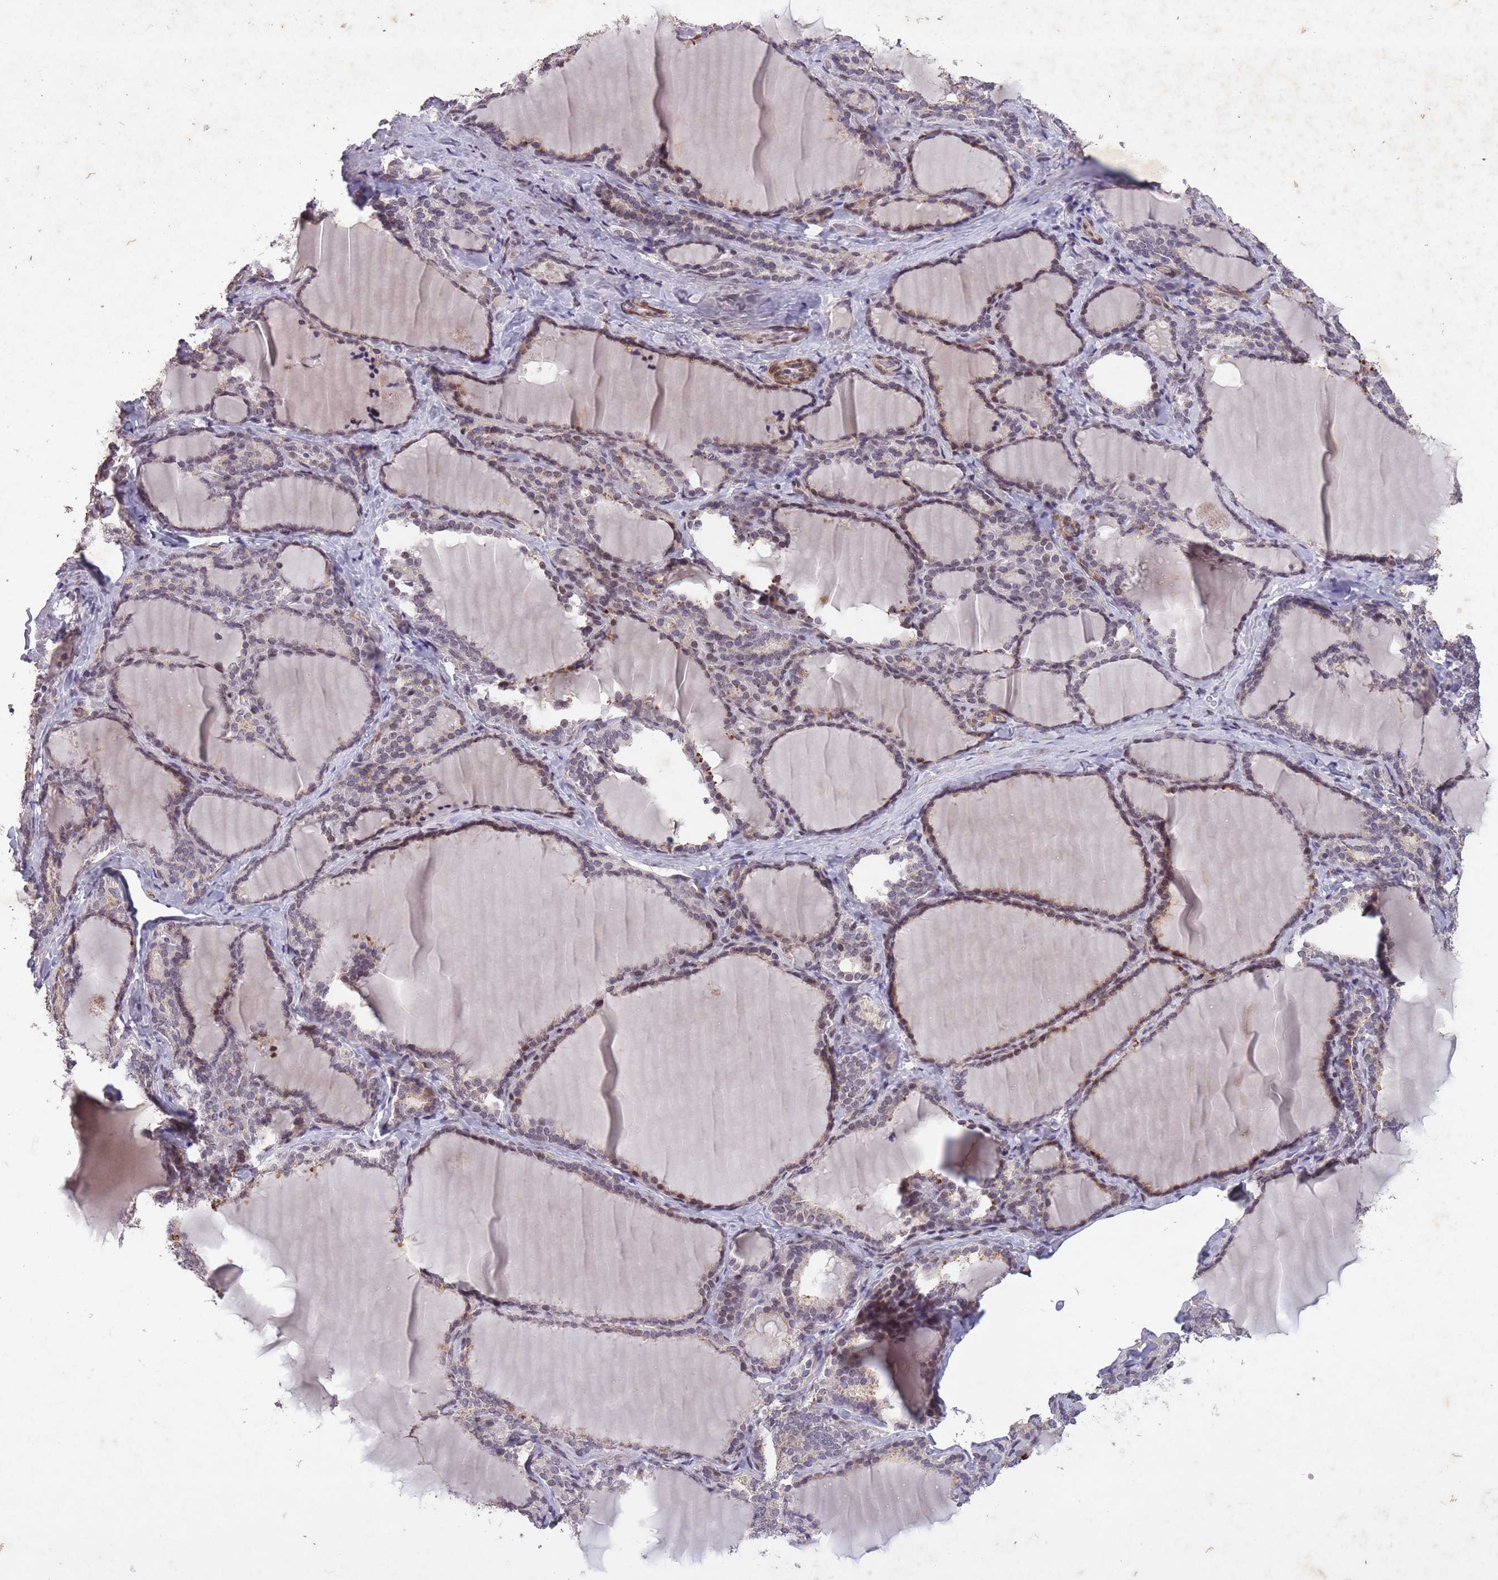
{"staining": {"intensity": "moderate", "quantity": "25%-75%", "location": "cytoplasmic/membranous,nuclear"}, "tissue": "thyroid gland", "cell_type": "Glandular cells", "image_type": "normal", "snomed": [{"axis": "morphology", "description": "Normal tissue, NOS"}, {"axis": "topography", "description": "Thyroid gland"}], "caption": "Brown immunohistochemical staining in normal human thyroid gland exhibits moderate cytoplasmic/membranous,nuclear positivity in approximately 25%-75% of glandular cells. (Brightfield microscopy of DAB IHC at high magnification).", "gene": "CBX6", "patient": {"sex": "female", "age": 31}}